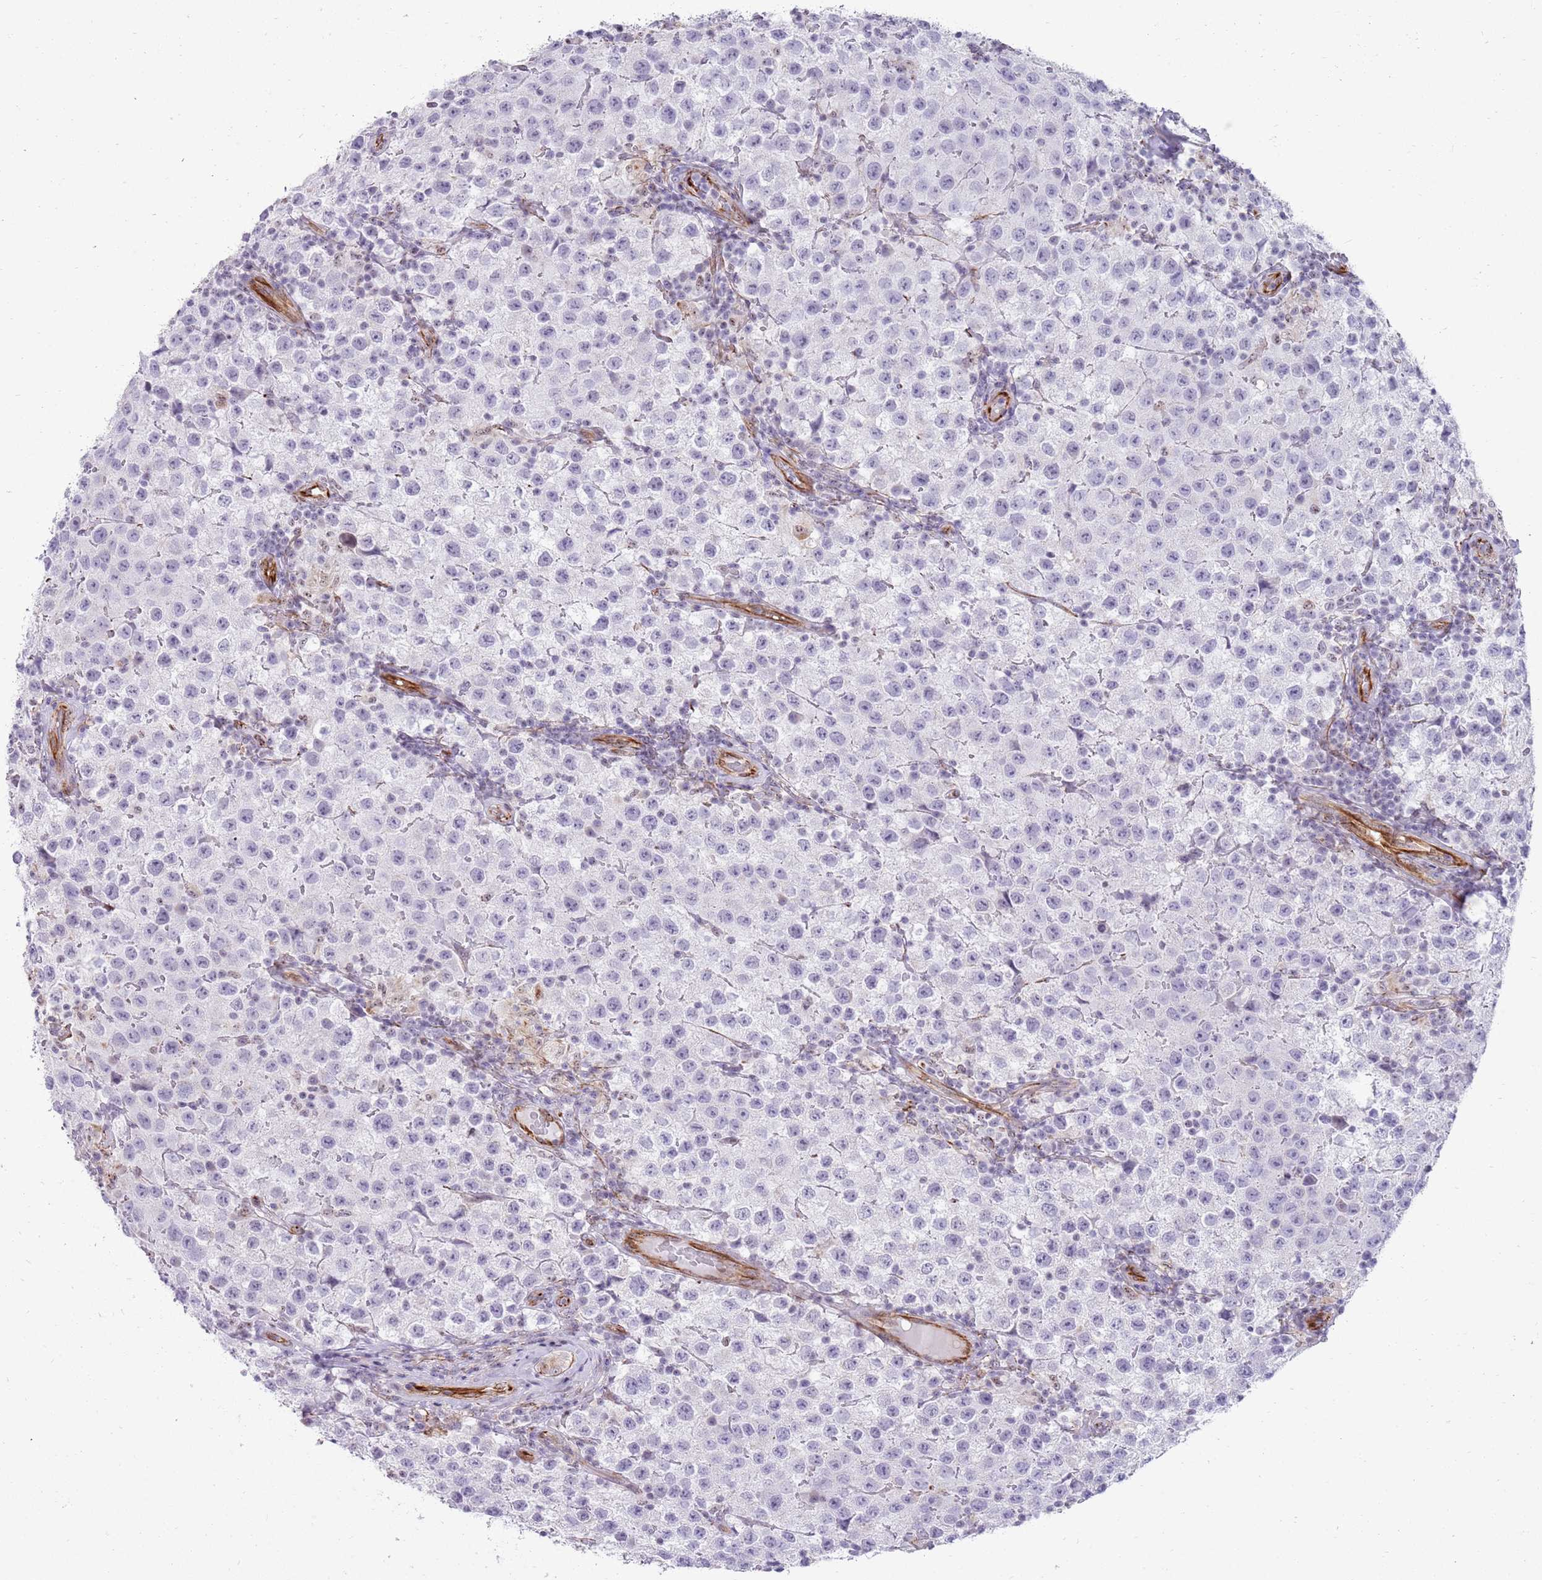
{"staining": {"intensity": "negative", "quantity": "none", "location": "none"}, "tissue": "testis cancer", "cell_type": "Tumor cells", "image_type": "cancer", "snomed": [{"axis": "morphology", "description": "Seminoma, NOS"}, {"axis": "morphology", "description": "Carcinoma, Embryonal, NOS"}, {"axis": "topography", "description": "Testis"}], "caption": "This photomicrograph is of embryonal carcinoma (testis) stained with immunohistochemistry to label a protein in brown with the nuclei are counter-stained blue. There is no staining in tumor cells.", "gene": "NBPF3", "patient": {"sex": "male", "age": 41}}